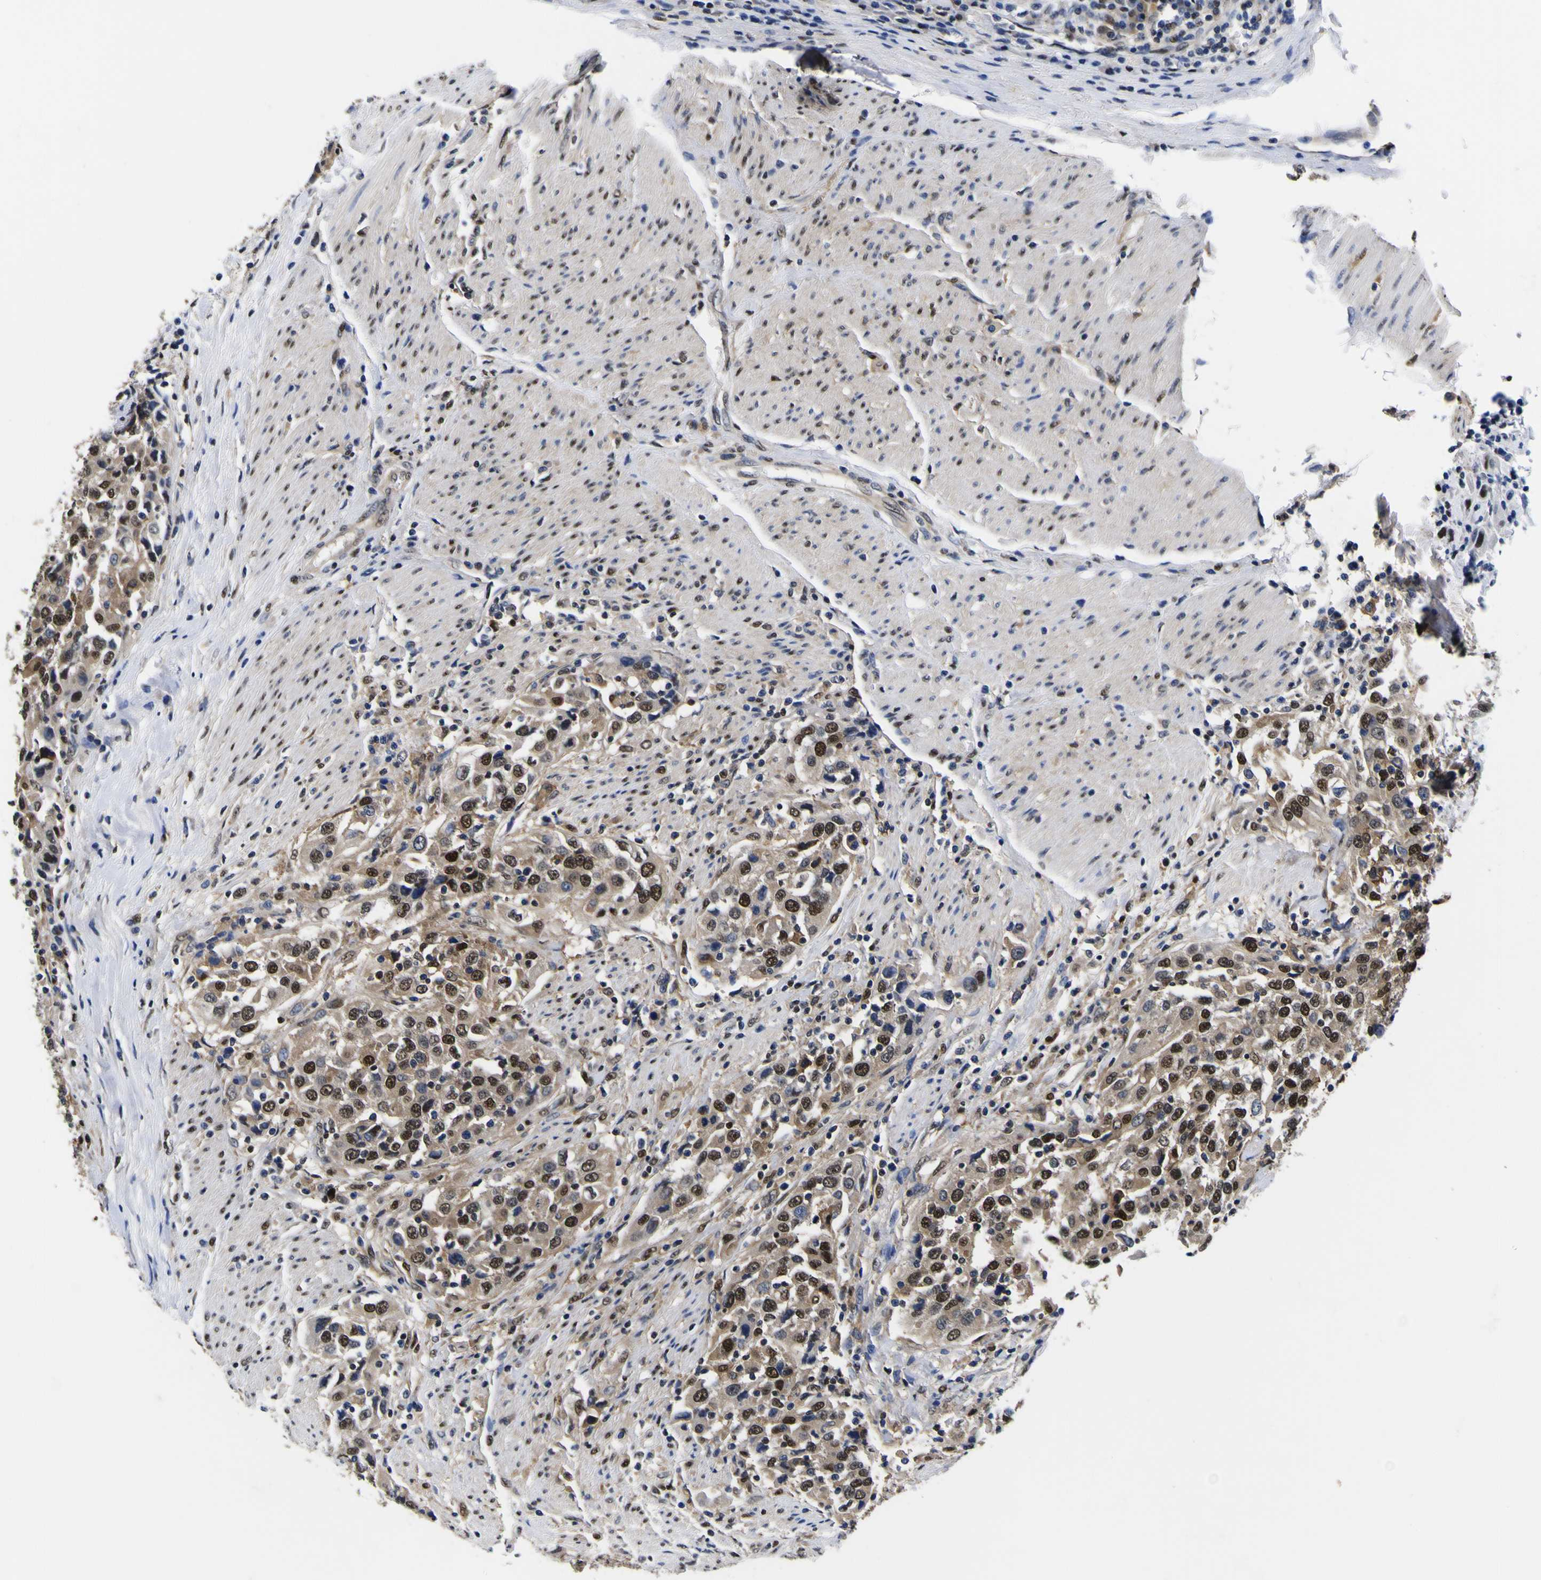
{"staining": {"intensity": "strong", "quantity": ">75%", "location": "cytoplasmic/membranous,nuclear"}, "tissue": "urothelial cancer", "cell_type": "Tumor cells", "image_type": "cancer", "snomed": [{"axis": "morphology", "description": "Urothelial carcinoma, High grade"}, {"axis": "topography", "description": "Urinary bladder"}], "caption": "A high amount of strong cytoplasmic/membranous and nuclear positivity is appreciated in about >75% of tumor cells in urothelial cancer tissue. (DAB = brown stain, brightfield microscopy at high magnification).", "gene": "FAM110B", "patient": {"sex": "female", "age": 80}}